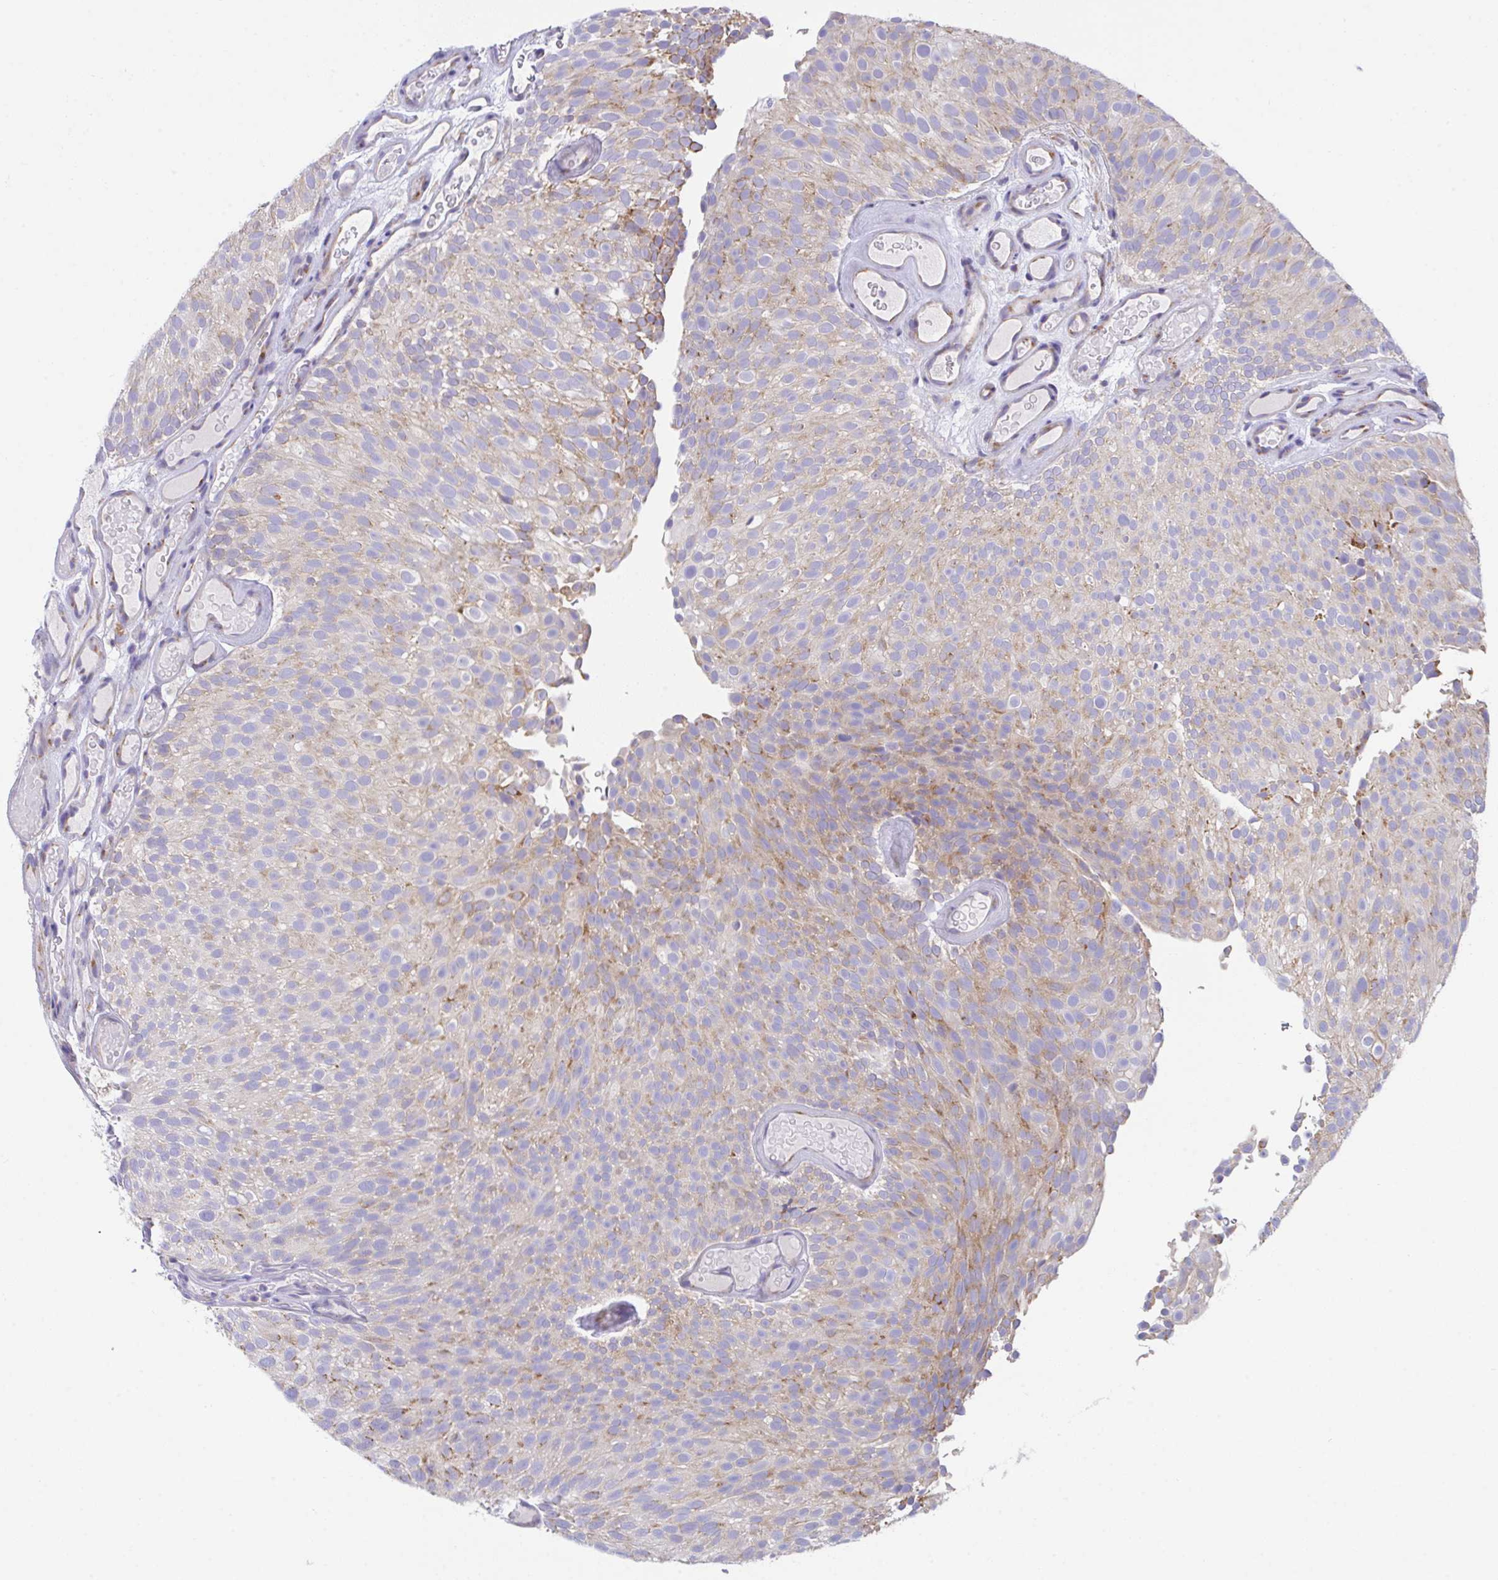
{"staining": {"intensity": "moderate", "quantity": "25%-75%", "location": "cytoplasmic/membranous"}, "tissue": "urothelial cancer", "cell_type": "Tumor cells", "image_type": "cancer", "snomed": [{"axis": "morphology", "description": "Urothelial carcinoma, Low grade"}, {"axis": "topography", "description": "Urinary bladder"}], "caption": "Immunohistochemical staining of human urothelial cancer displays medium levels of moderate cytoplasmic/membranous protein expression in approximately 25%-75% of tumor cells. Nuclei are stained in blue.", "gene": "MIA3", "patient": {"sex": "male", "age": 78}}